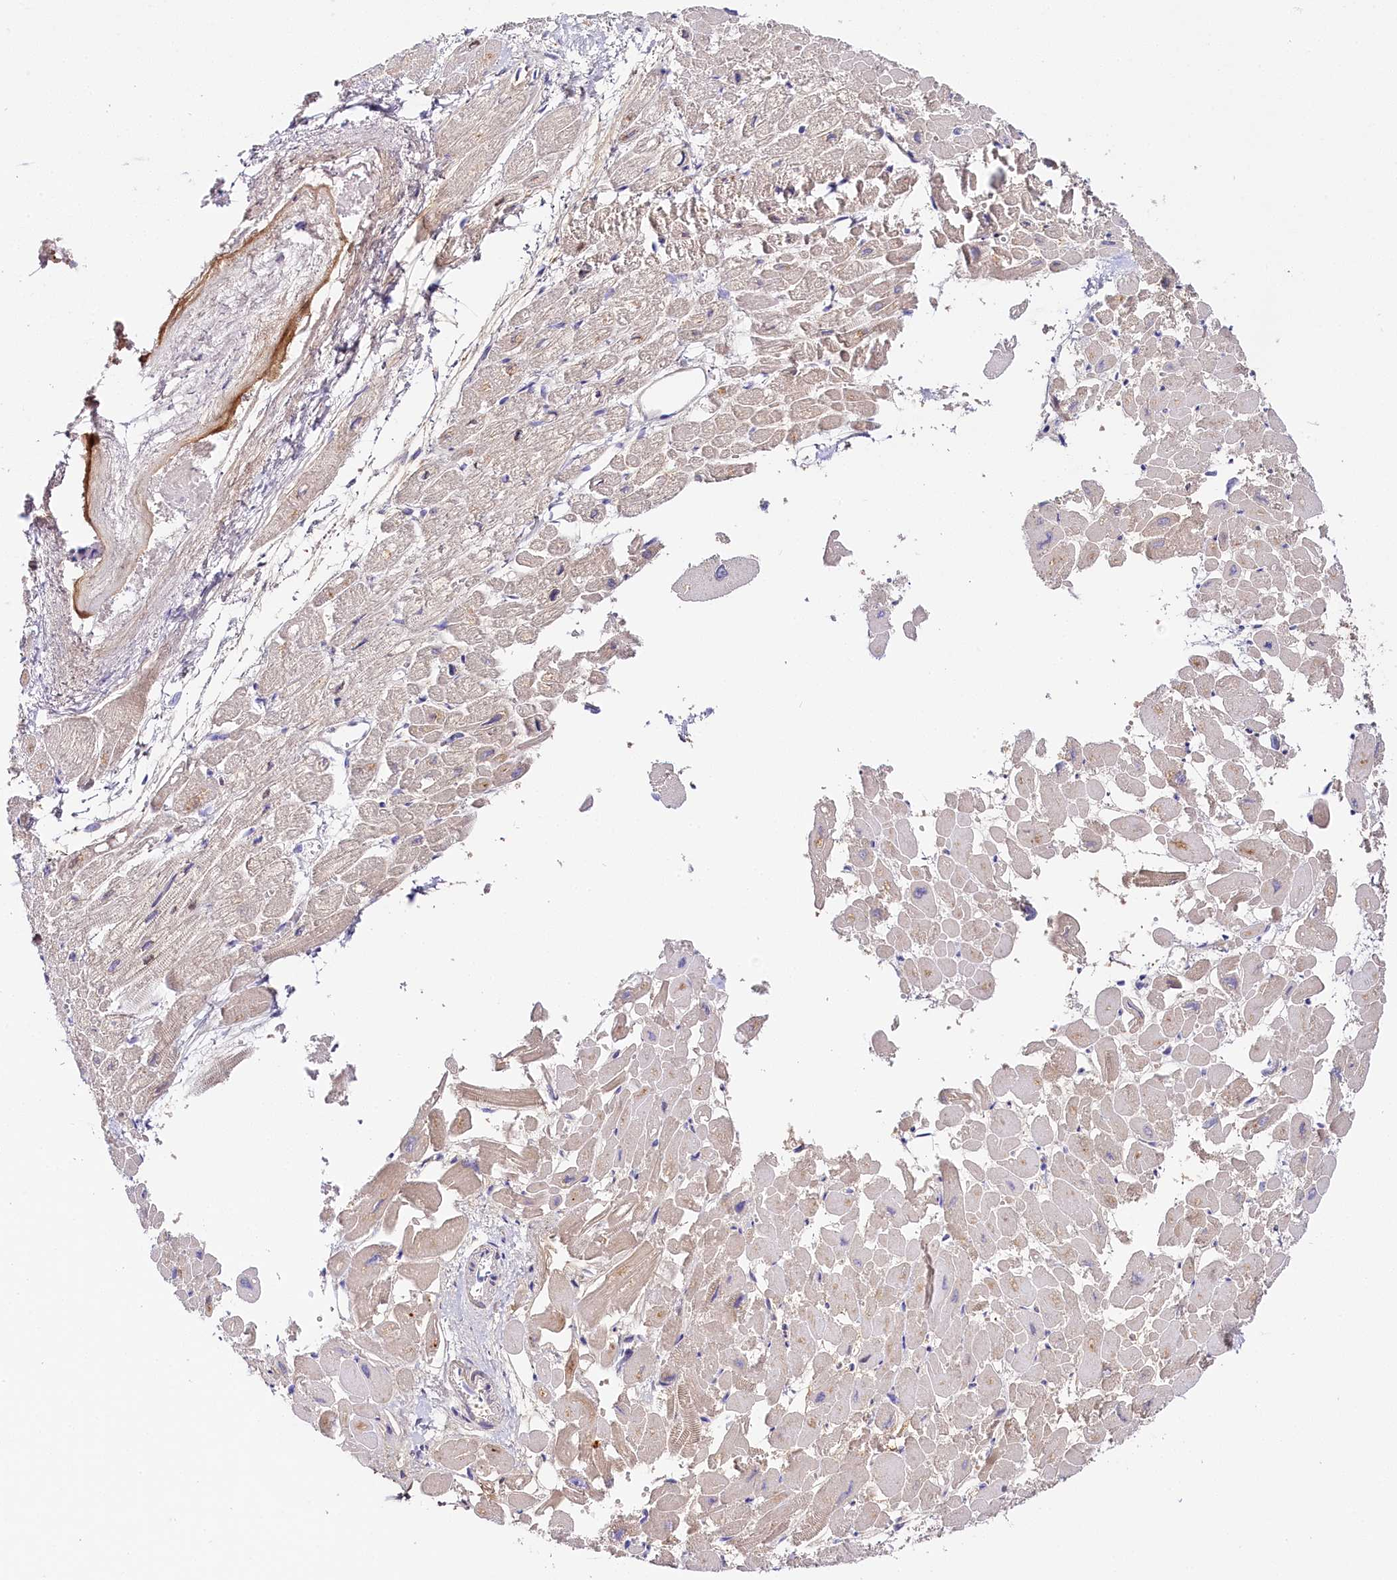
{"staining": {"intensity": "moderate", "quantity": "25%-75%", "location": "cytoplasmic/membranous"}, "tissue": "heart muscle", "cell_type": "Cardiomyocytes", "image_type": "normal", "snomed": [{"axis": "morphology", "description": "Normal tissue, NOS"}, {"axis": "topography", "description": "Heart"}], "caption": "Brown immunohistochemical staining in normal heart muscle shows moderate cytoplasmic/membranous positivity in about 25%-75% of cardiomyocytes.", "gene": "KATNB1", "patient": {"sex": "male", "age": 54}}